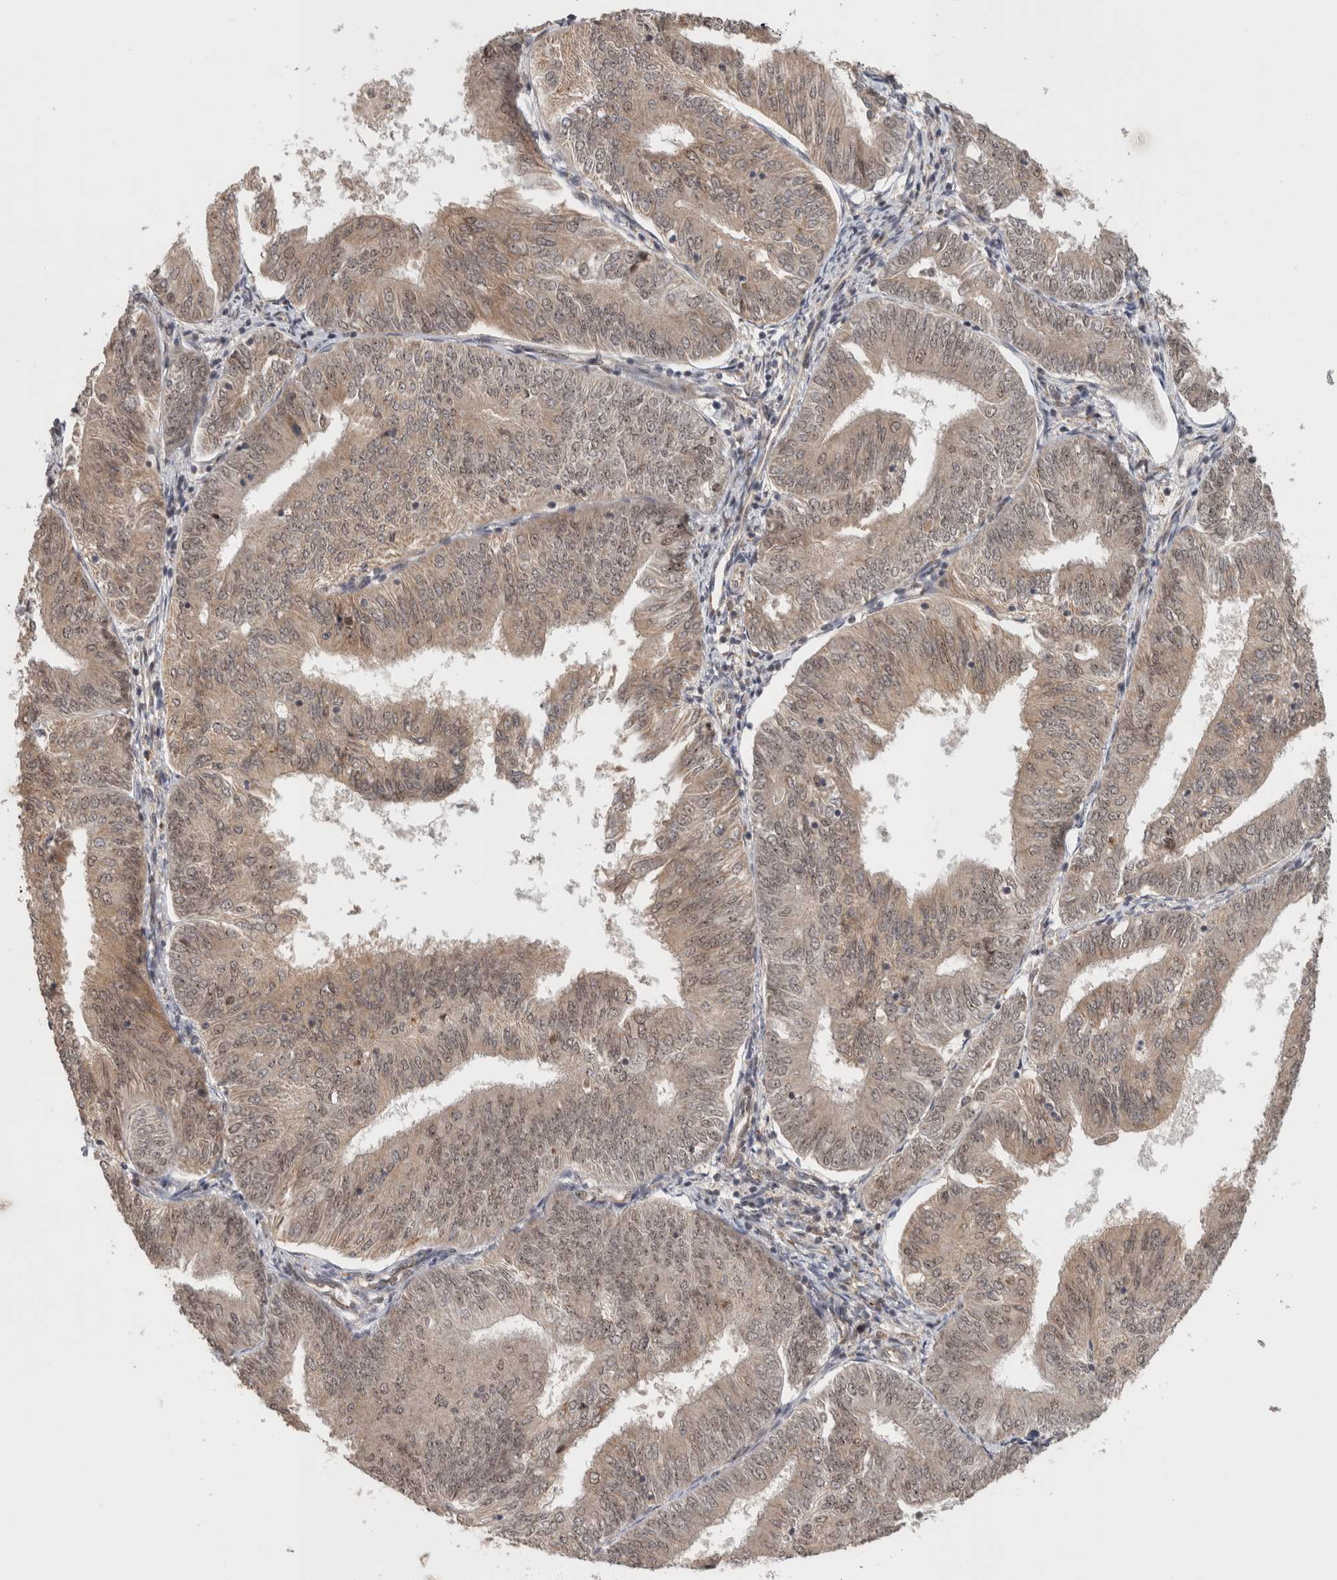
{"staining": {"intensity": "weak", "quantity": "25%-75%", "location": "cytoplasmic/membranous,nuclear"}, "tissue": "endometrial cancer", "cell_type": "Tumor cells", "image_type": "cancer", "snomed": [{"axis": "morphology", "description": "Adenocarcinoma, NOS"}, {"axis": "topography", "description": "Endometrium"}], "caption": "An IHC photomicrograph of tumor tissue is shown. Protein staining in brown highlights weak cytoplasmic/membranous and nuclear positivity in endometrial cancer within tumor cells. (brown staining indicates protein expression, while blue staining denotes nuclei).", "gene": "MPHOSPH6", "patient": {"sex": "female", "age": 58}}